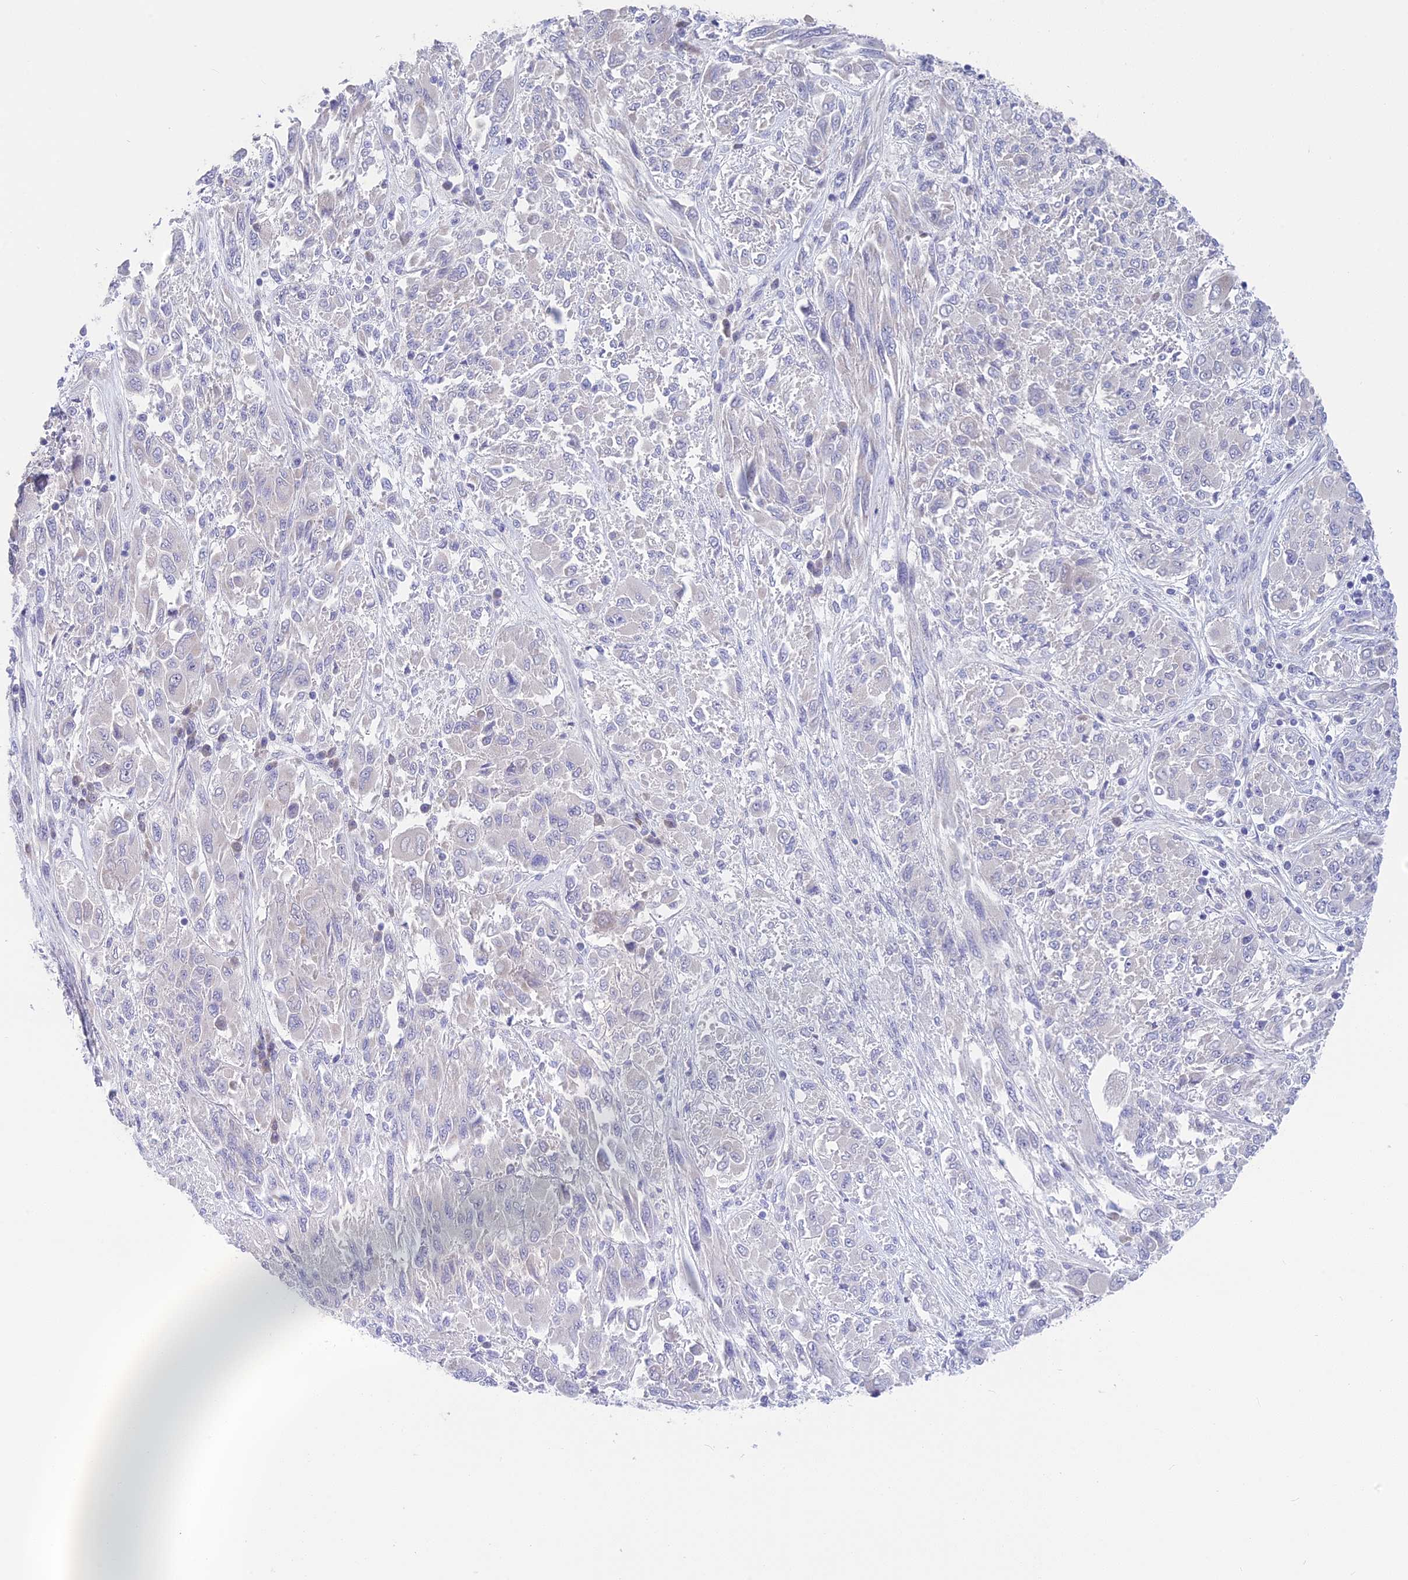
{"staining": {"intensity": "negative", "quantity": "none", "location": "none"}, "tissue": "melanoma", "cell_type": "Tumor cells", "image_type": "cancer", "snomed": [{"axis": "morphology", "description": "Malignant melanoma, NOS"}, {"axis": "topography", "description": "Skin"}], "caption": "A micrograph of melanoma stained for a protein reveals no brown staining in tumor cells.", "gene": "SNTN", "patient": {"sex": "female", "age": 91}}